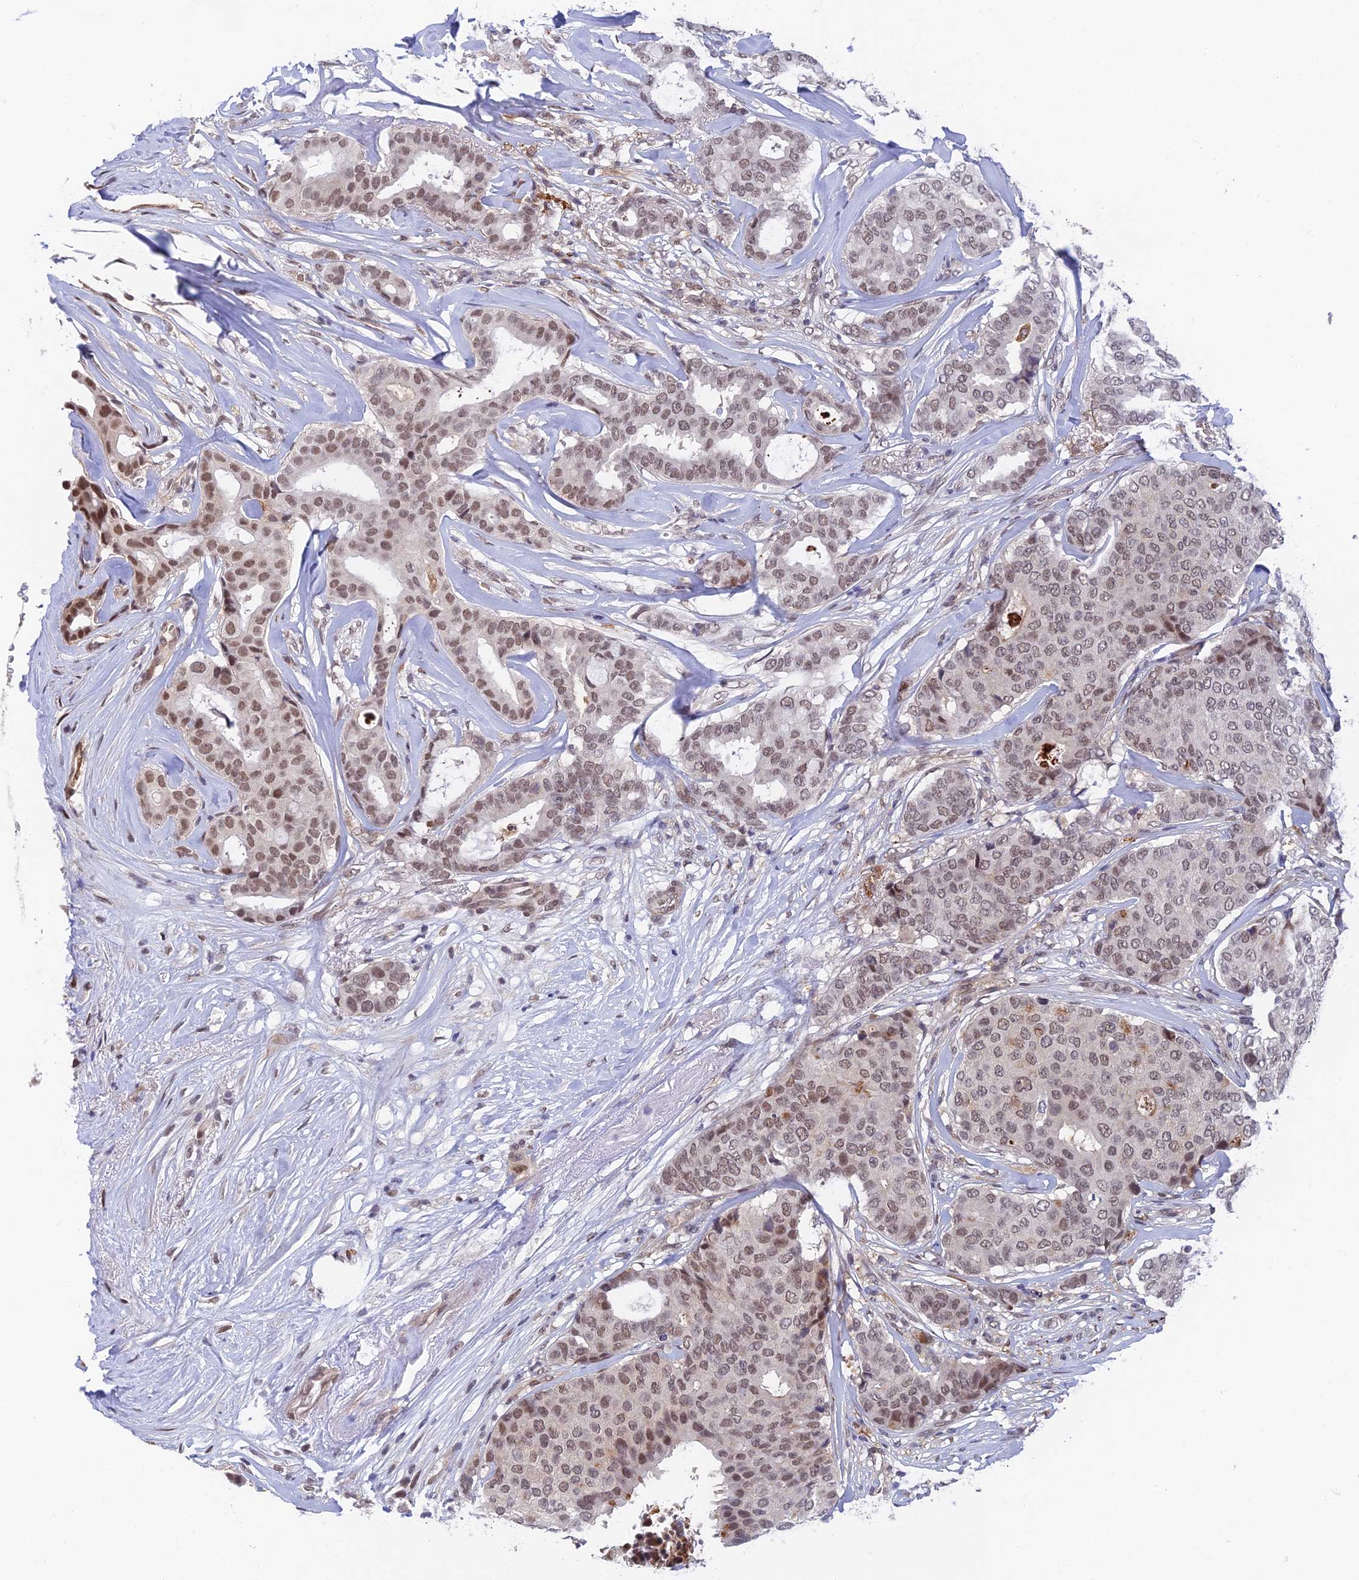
{"staining": {"intensity": "moderate", "quantity": ">75%", "location": "nuclear"}, "tissue": "breast cancer", "cell_type": "Tumor cells", "image_type": "cancer", "snomed": [{"axis": "morphology", "description": "Duct carcinoma"}, {"axis": "topography", "description": "Breast"}], "caption": "Invasive ductal carcinoma (breast) tissue demonstrates moderate nuclear expression in about >75% of tumor cells, visualized by immunohistochemistry. Using DAB (3,3'-diaminobenzidine) (brown) and hematoxylin (blue) stains, captured at high magnification using brightfield microscopy.", "gene": "NSMCE1", "patient": {"sex": "female", "age": 75}}